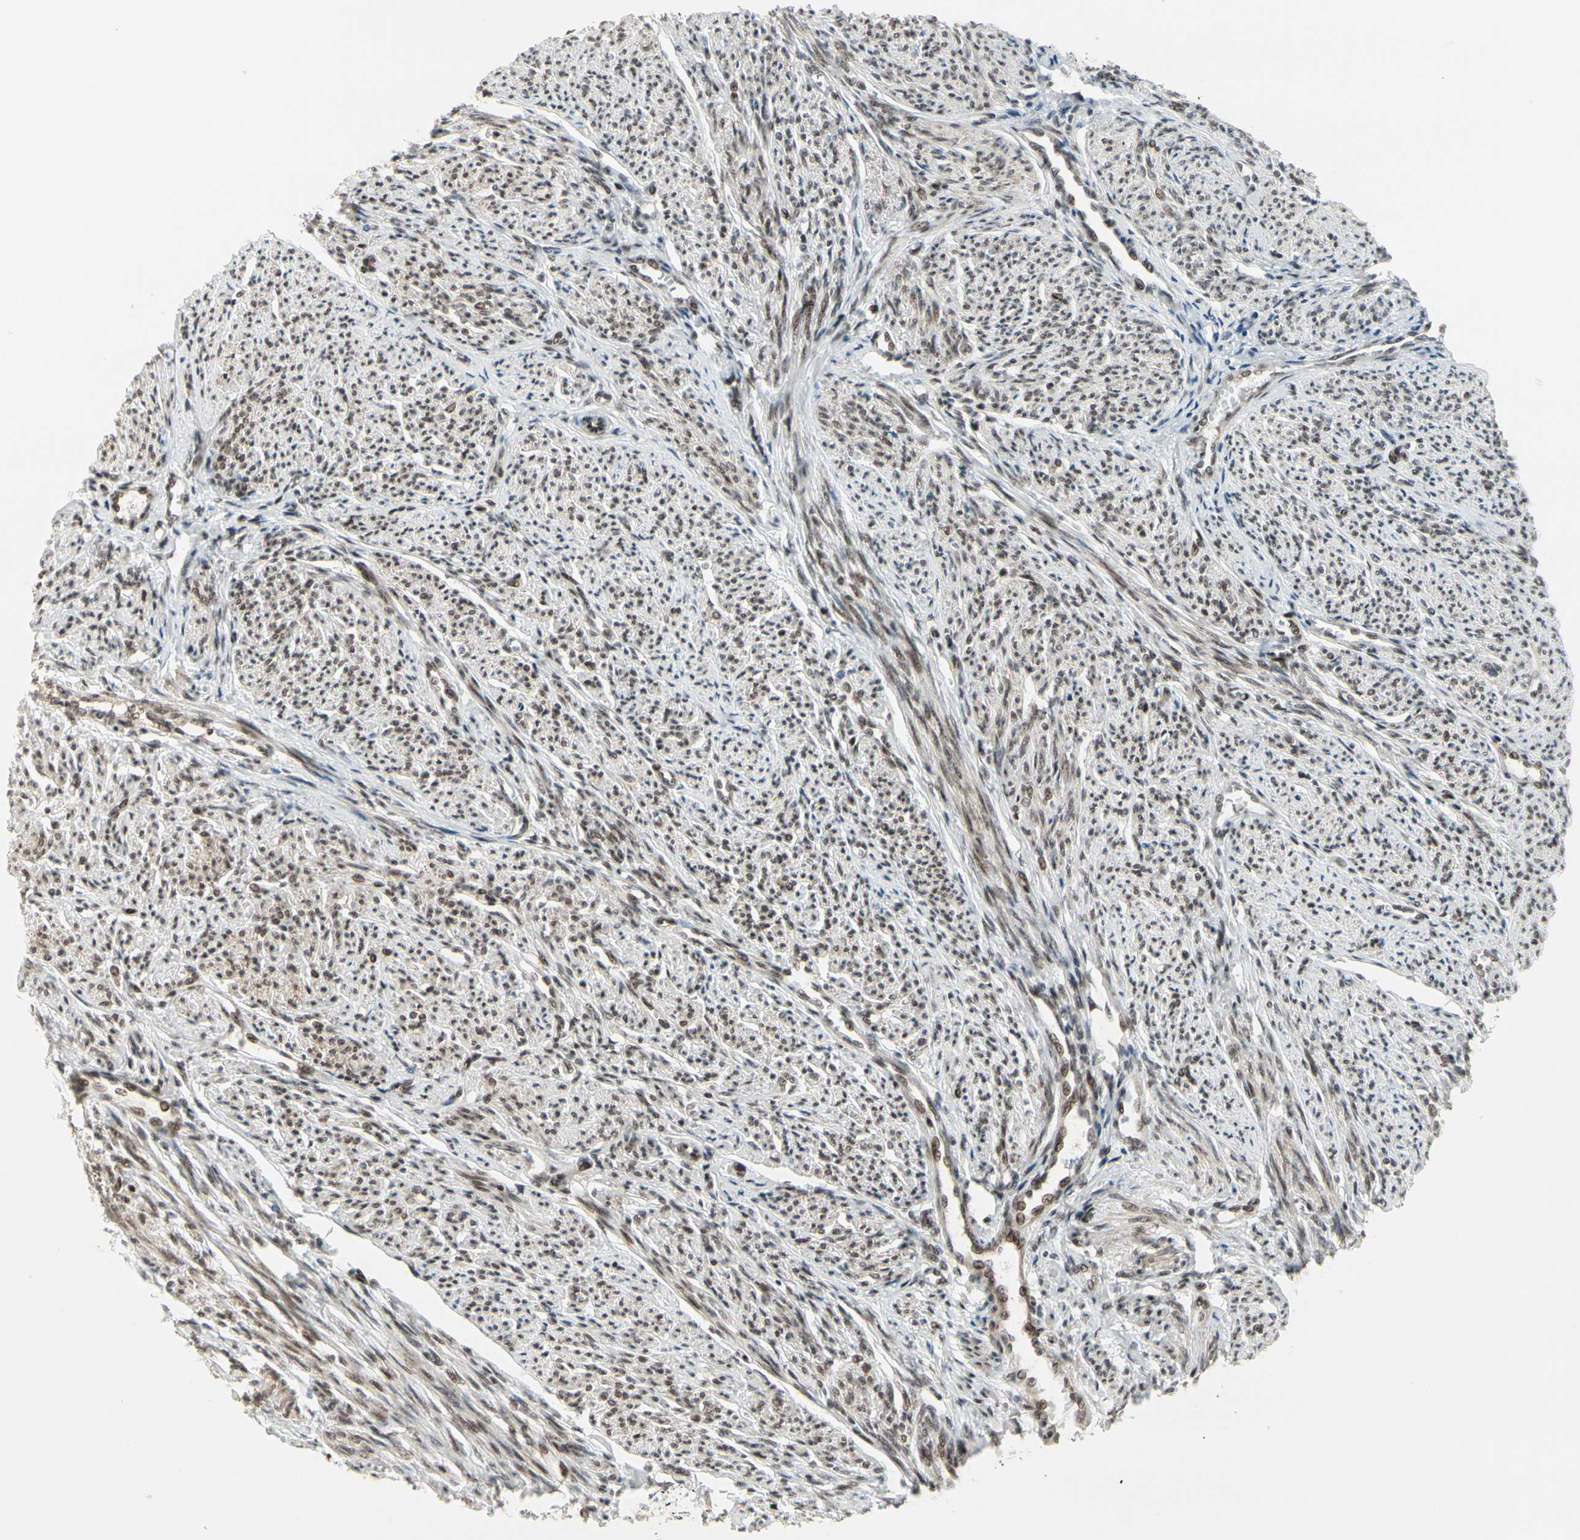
{"staining": {"intensity": "moderate", "quantity": ">75%", "location": "cytoplasmic/membranous,nuclear"}, "tissue": "smooth muscle", "cell_type": "Smooth muscle cells", "image_type": "normal", "snomed": [{"axis": "morphology", "description": "Normal tissue, NOS"}, {"axis": "topography", "description": "Smooth muscle"}], "caption": "A brown stain highlights moderate cytoplasmic/membranous,nuclear expression of a protein in smooth muscle cells of unremarkable smooth muscle.", "gene": "CHAMP1", "patient": {"sex": "female", "age": 65}}